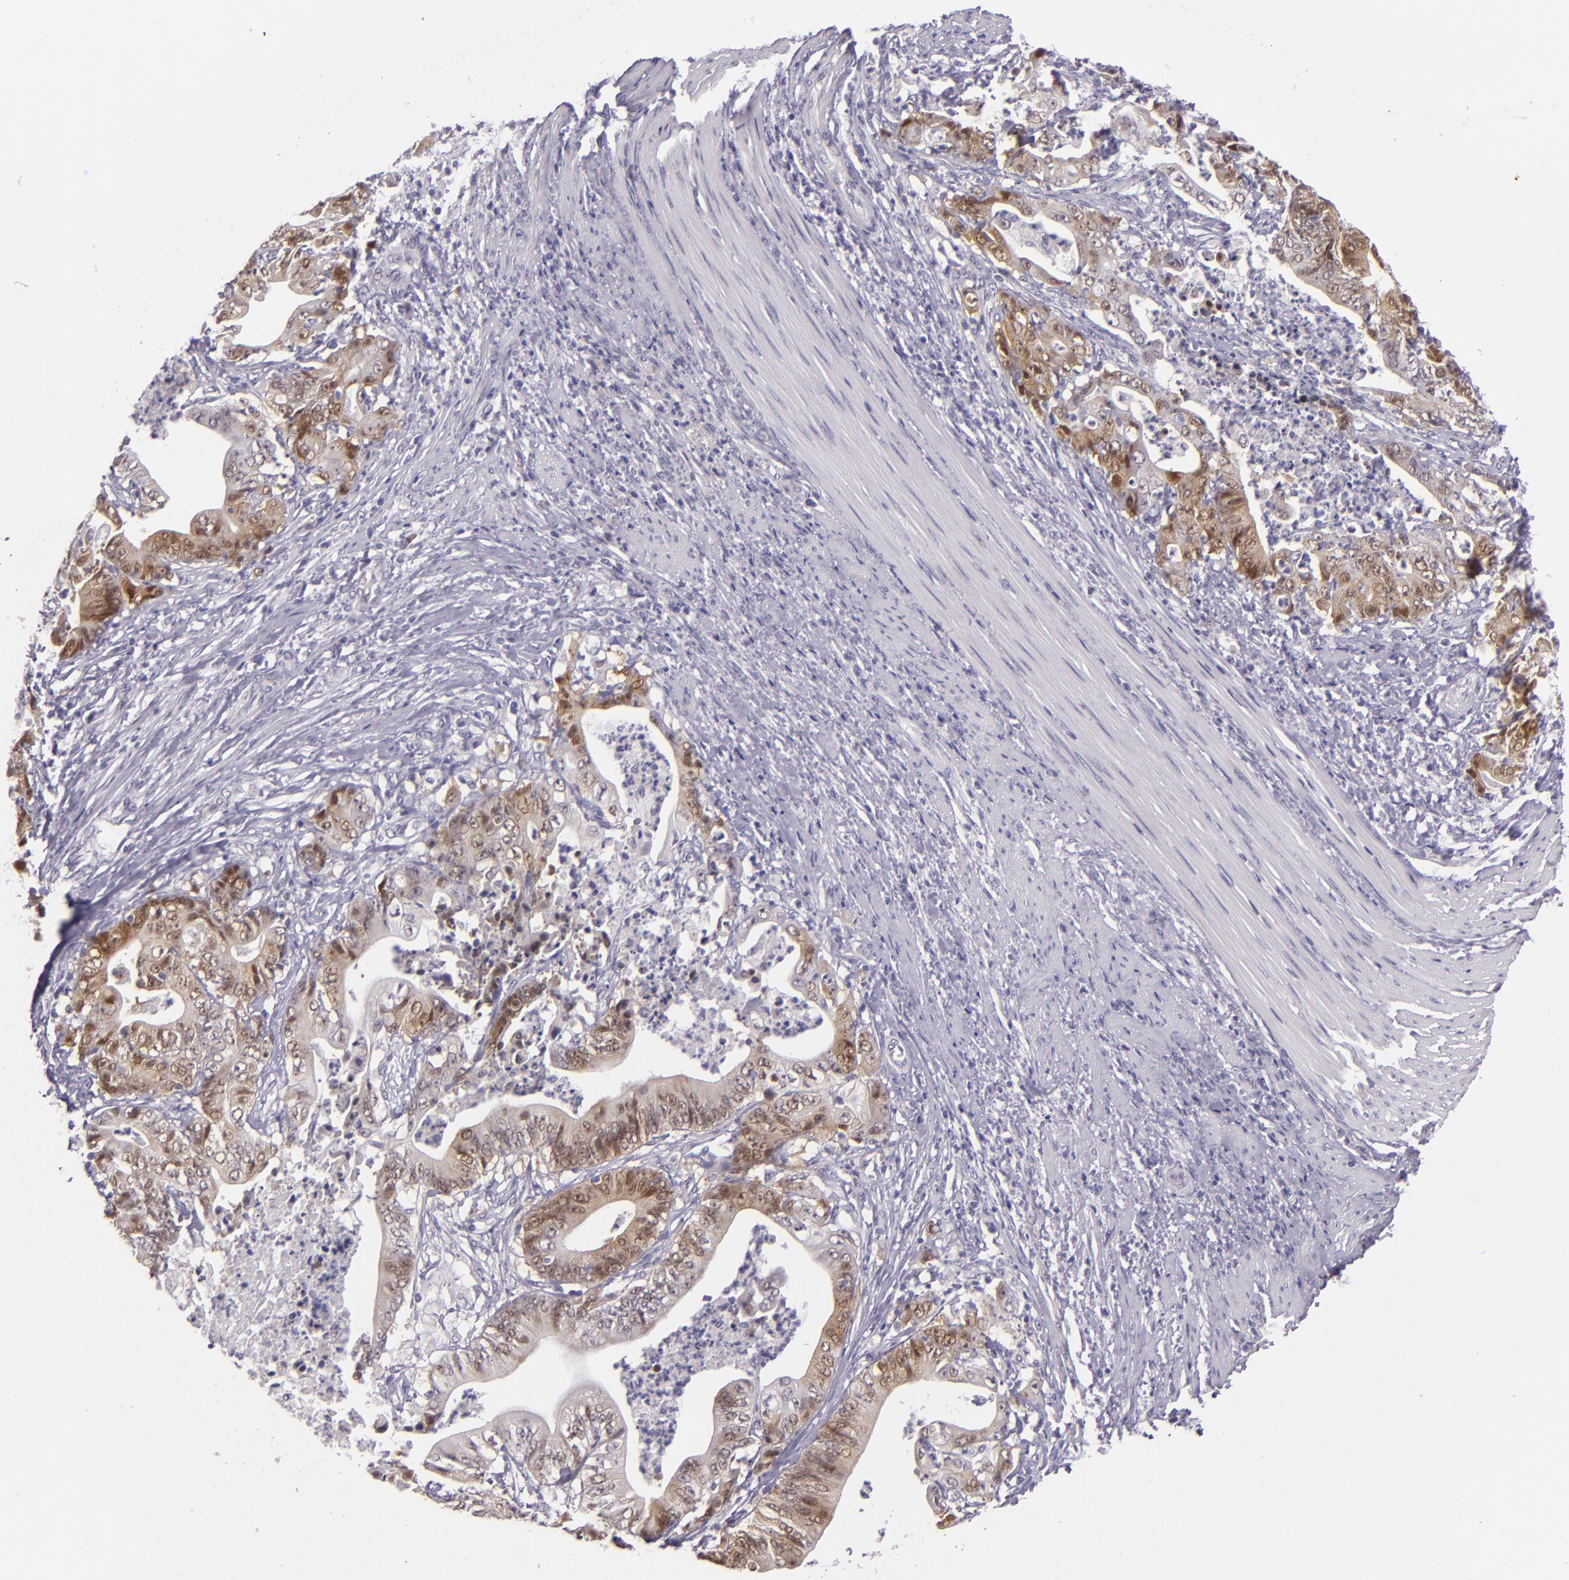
{"staining": {"intensity": "moderate", "quantity": "25%-75%", "location": "cytoplasmic/membranous,nuclear"}, "tissue": "stomach cancer", "cell_type": "Tumor cells", "image_type": "cancer", "snomed": [{"axis": "morphology", "description": "Adenocarcinoma, NOS"}, {"axis": "topography", "description": "Stomach, lower"}], "caption": "Immunohistochemical staining of human adenocarcinoma (stomach) exhibits medium levels of moderate cytoplasmic/membranous and nuclear protein staining in approximately 25%-75% of tumor cells.", "gene": "CSE1L", "patient": {"sex": "female", "age": 86}}